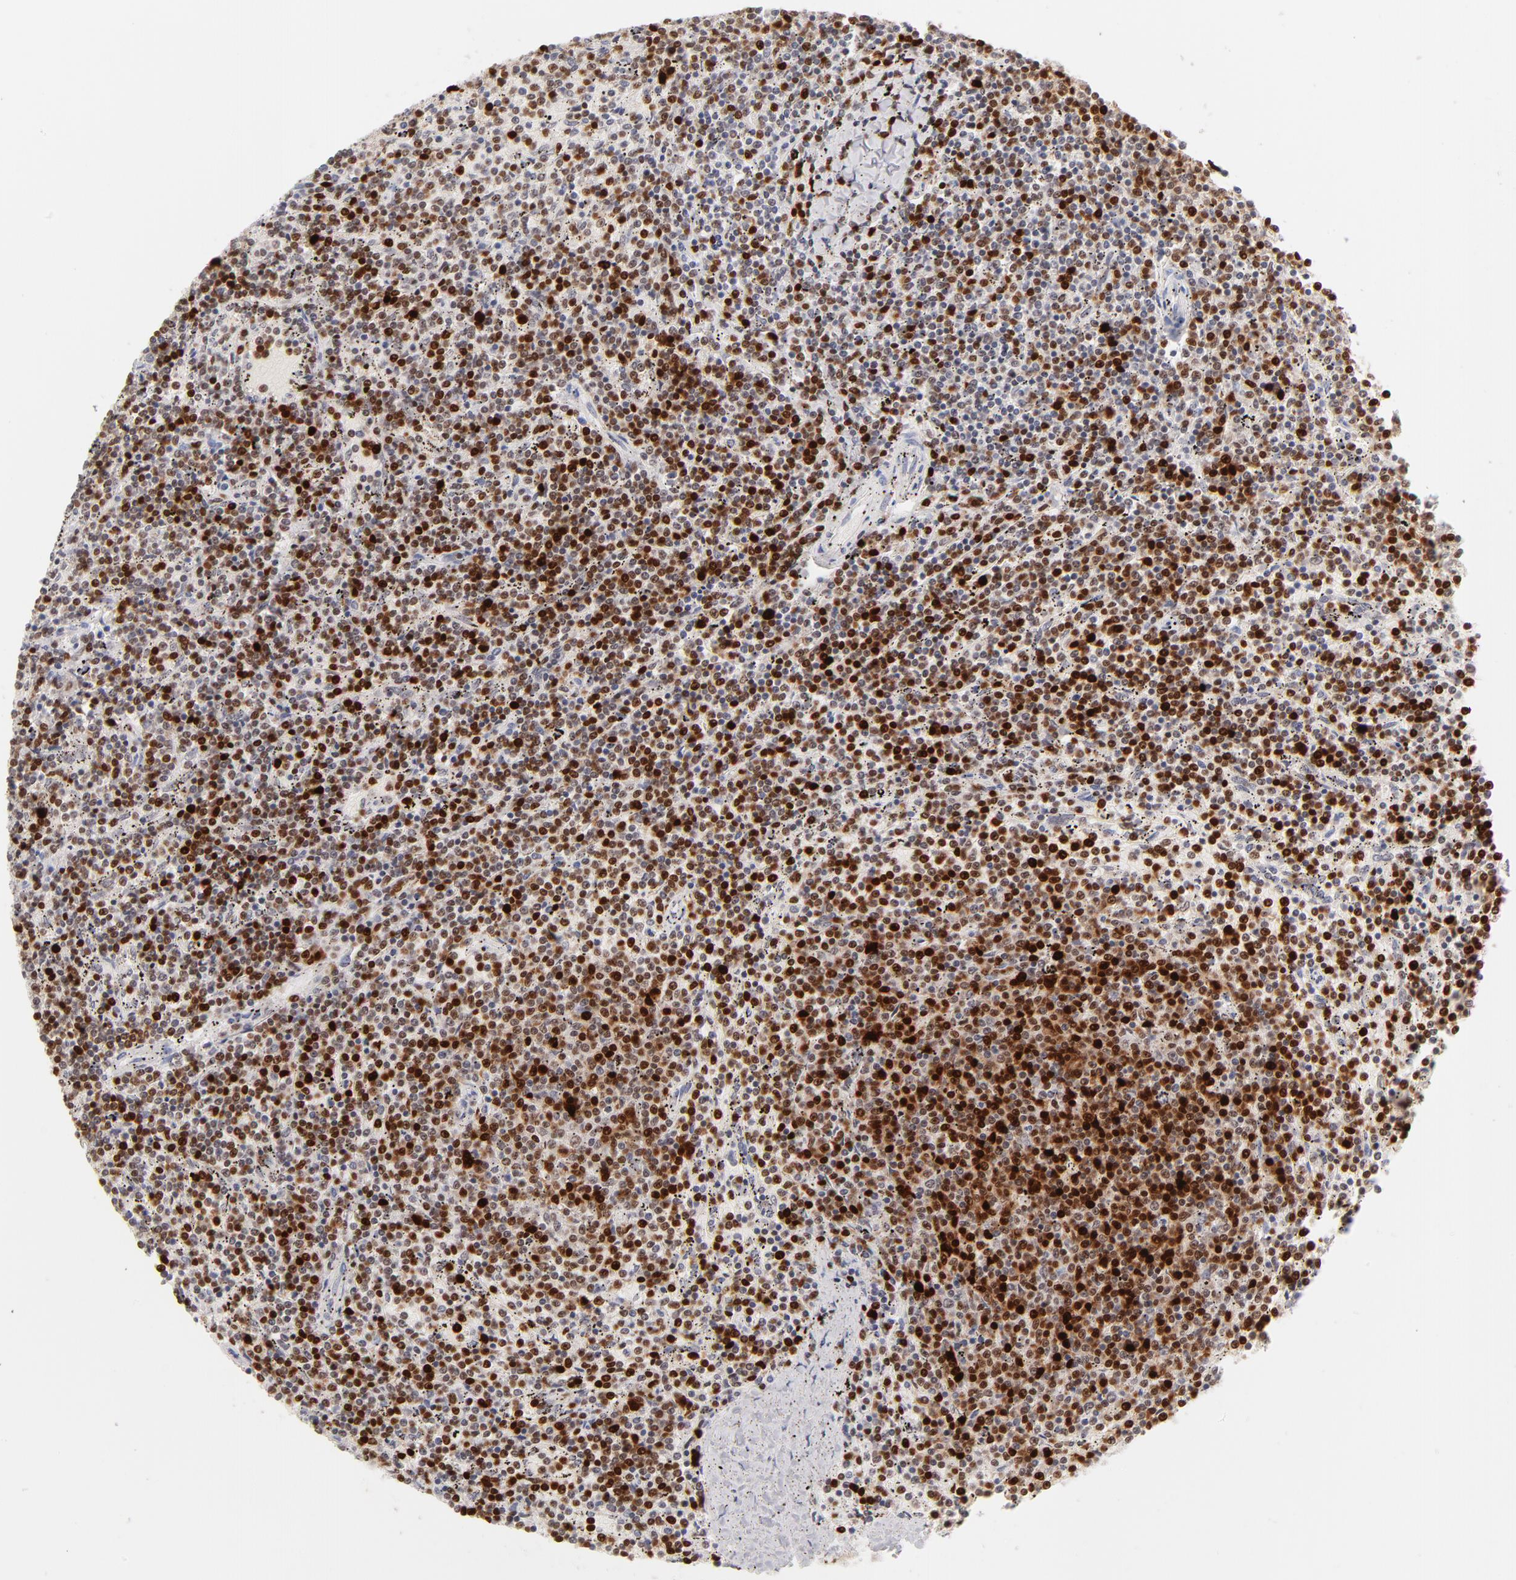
{"staining": {"intensity": "moderate", "quantity": ">75%", "location": "nuclear"}, "tissue": "lymphoma", "cell_type": "Tumor cells", "image_type": "cancer", "snomed": [{"axis": "morphology", "description": "Malignant lymphoma, non-Hodgkin's type, Low grade"}, {"axis": "topography", "description": "Spleen"}], "caption": "Moderate nuclear staining is present in approximately >75% of tumor cells in low-grade malignant lymphoma, non-Hodgkin's type.", "gene": "PARP1", "patient": {"sex": "female", "age": 50}}